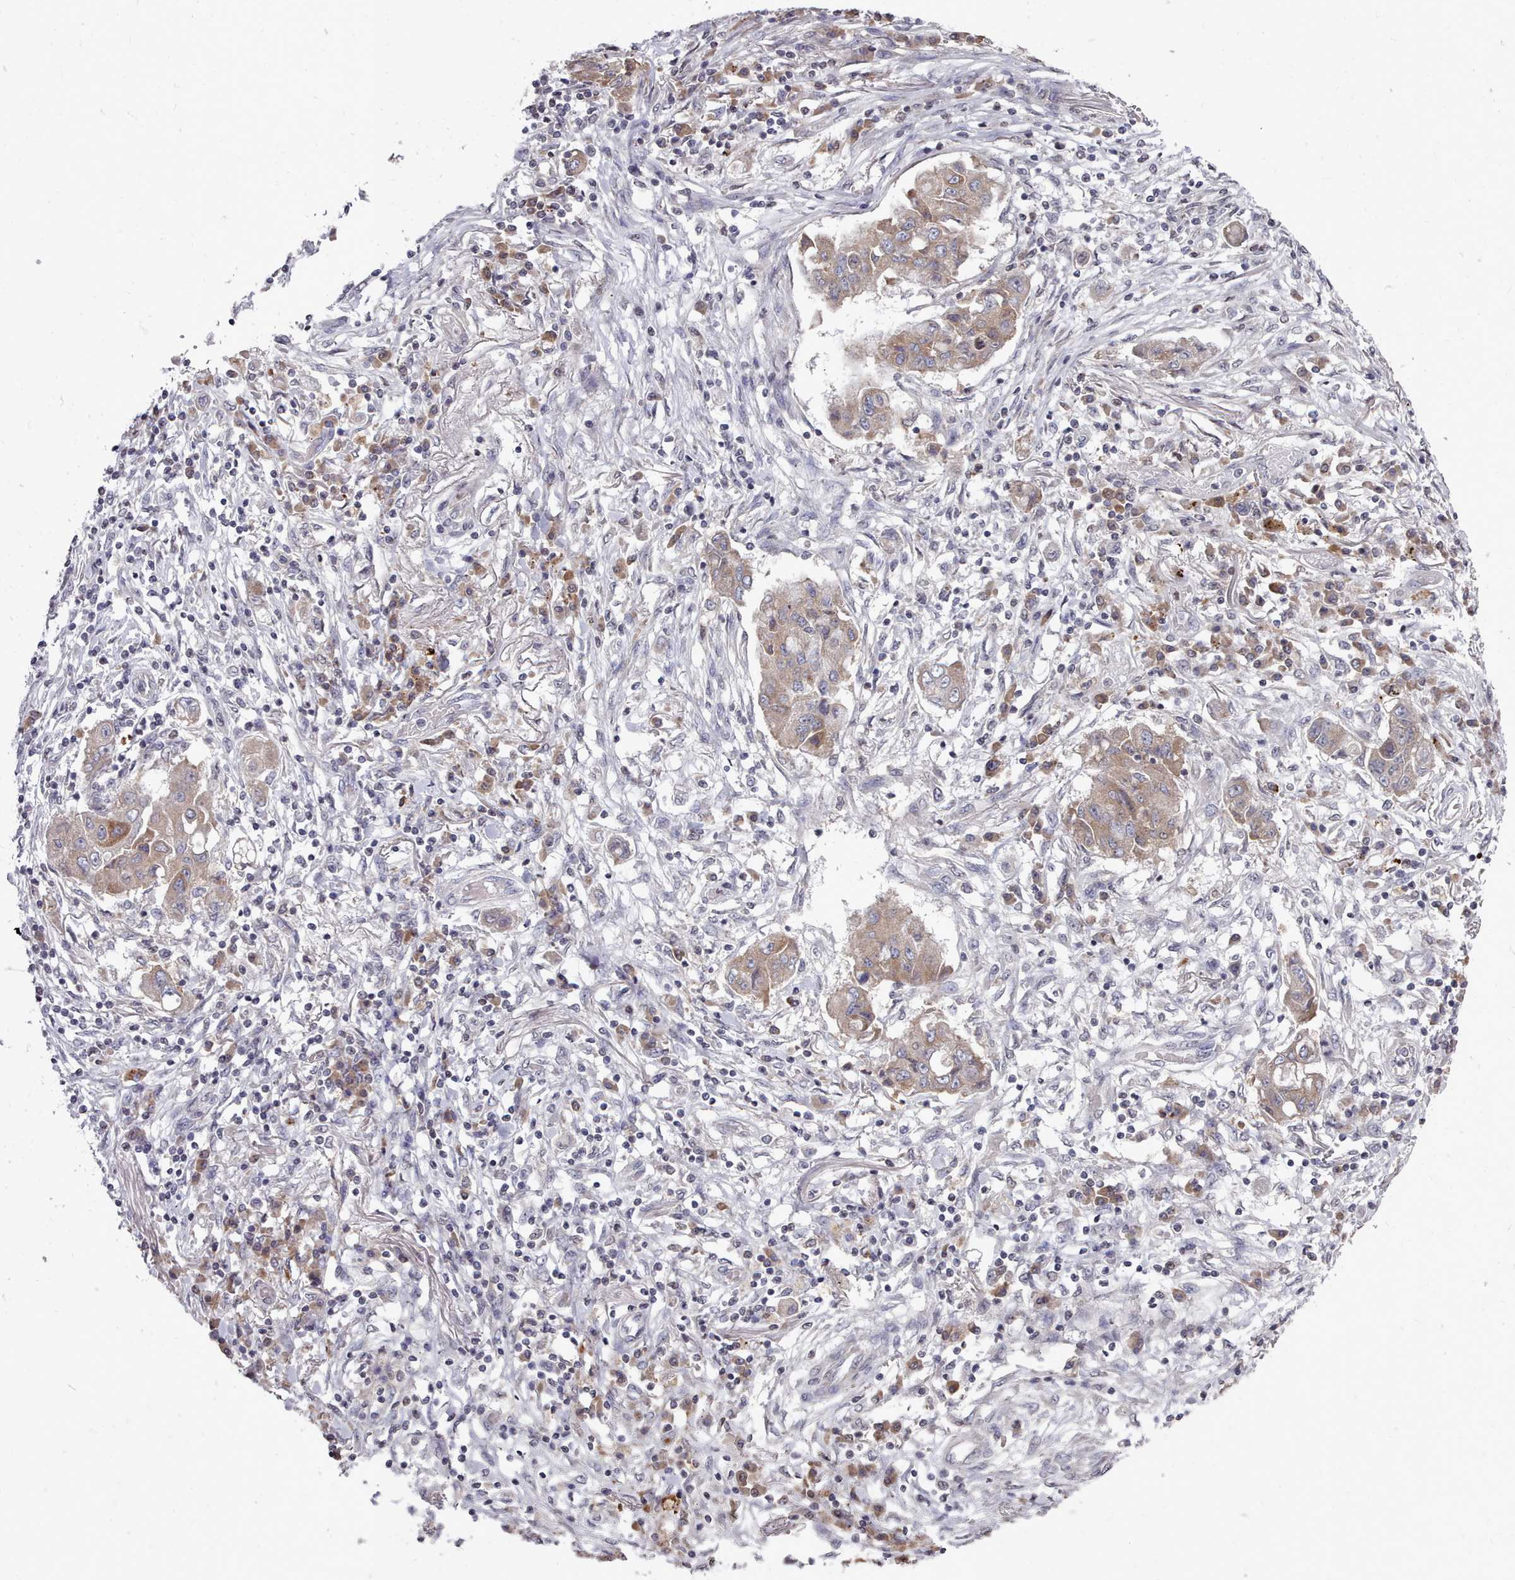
{"staining": {"intensity": "weak", "quantity": "25%-75%", "location": "cytoplasmic/membranous"}, "tissue": "lung cancer", "cell_type": "Tumor cells", "image_type": "cancer", "snomed": [{"axis": "morphology", "description": "Squamous cell carcinoma, NOS"}, {"axis": "topography", "description": "Lung"}], "caption": "Squamous cell carcinoma (lung) stained for a protein demonstrates weak cytoplasmic/membranous positivity in tumor cells. The protein of interest is shown in brown color, while the nuclei are stained blue.", "gene": "ACKR3", "patient": {"sex": "male", "age": 74}}